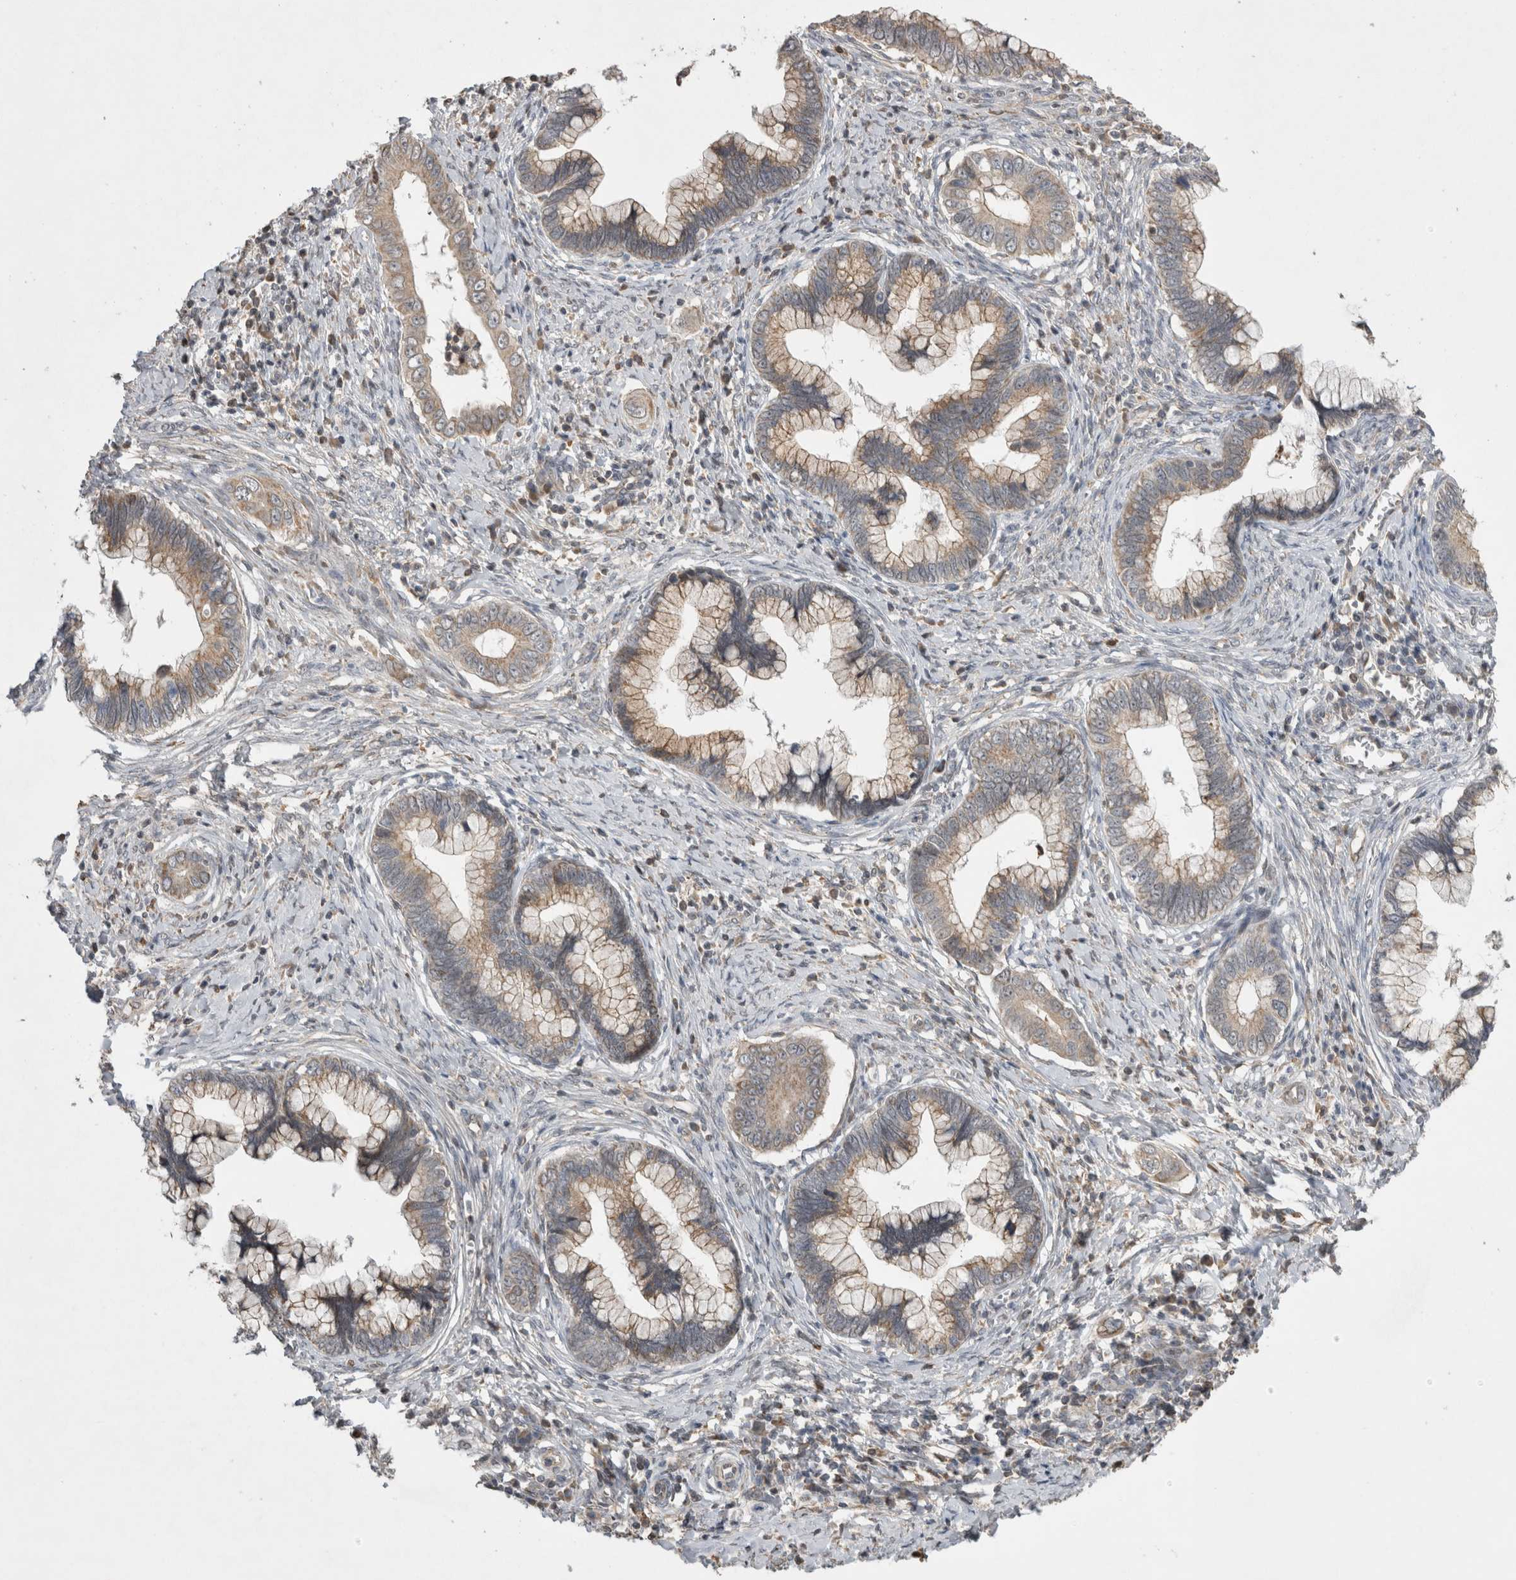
{"staining": {"intensity": "moderate", "quantity": ">75%", "location": "cytoplasmic/membranous"}, "tissue": "cervical cancer", "cell_type": "Tumor cells", "image_type": "cancer", "snomed": [{"axis": "morphology", "description": "Adenocarcinoma, NOS"}, {"axis": "topography", "description": "Cervix"}], "caption": "IHC (DAB (3,3'-diaminobenzidine)) staining of cervical cancer (adenocarcinoma) shows moderate cytoplasmic/membranous protein expression in approximately >75% of tumor cells. Immunohistochemistry stains the protein of interest in brown and the nuclei are stained blue.", "gene": "KCNIP1", "patient": {"sex": "female", "age": 44}}